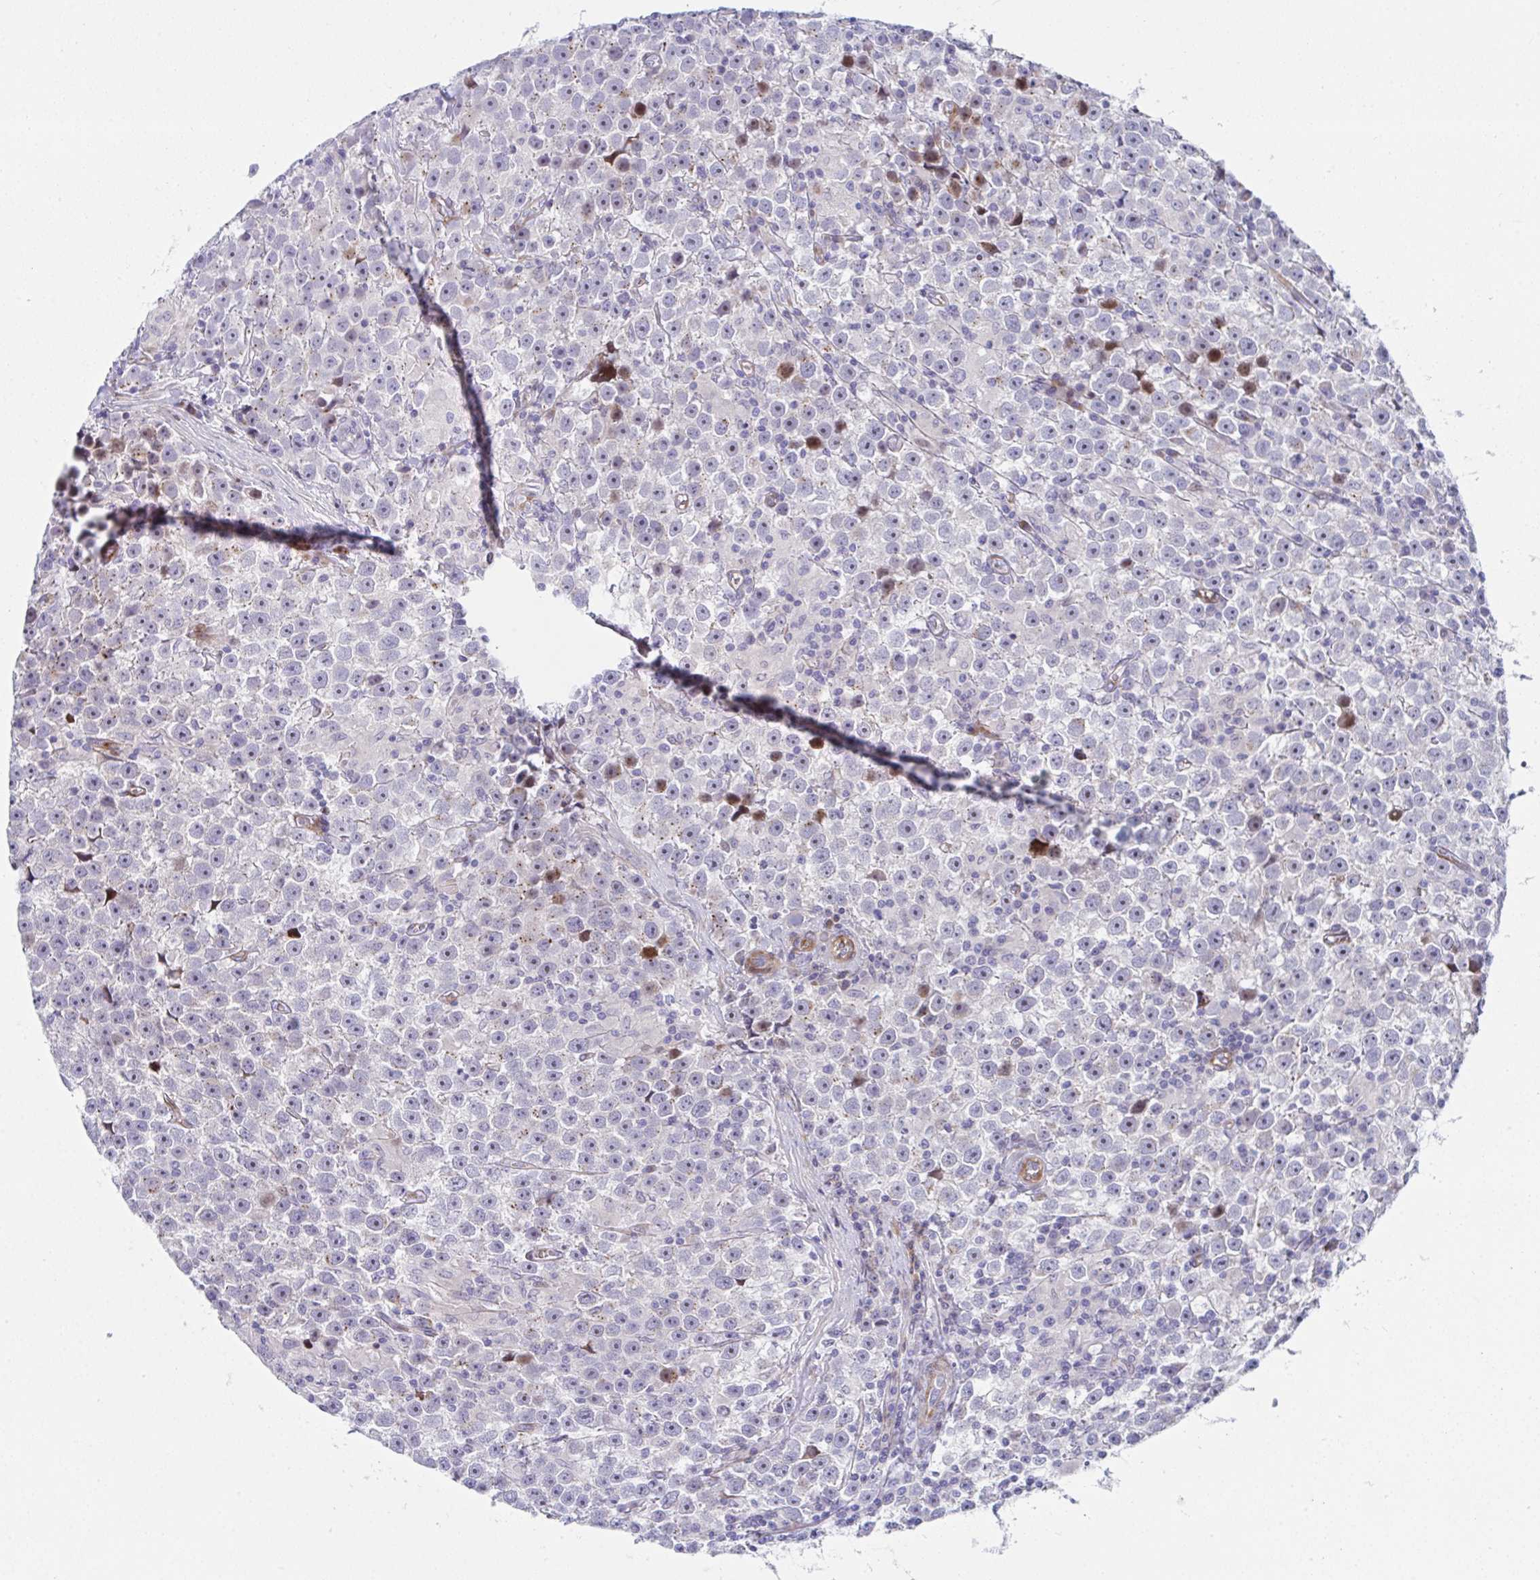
{"staining": {"intensity": "negative", "quantity": "none", "location": "none"}, "tissue": "testis cancer", "cell_type": "Tumor cells", "image_type": "cancer", "snomed": [{"axis": "morphology", "description": "Seminoma, NOS"}, {"axis": "topography", "description": "Testis"}], "caption": "Testis seminoma stained for a protein using IHC reveals no positivity tumor cells.", "gene": "ZNF713", "patient": {"sex": "male", "age": 31}}